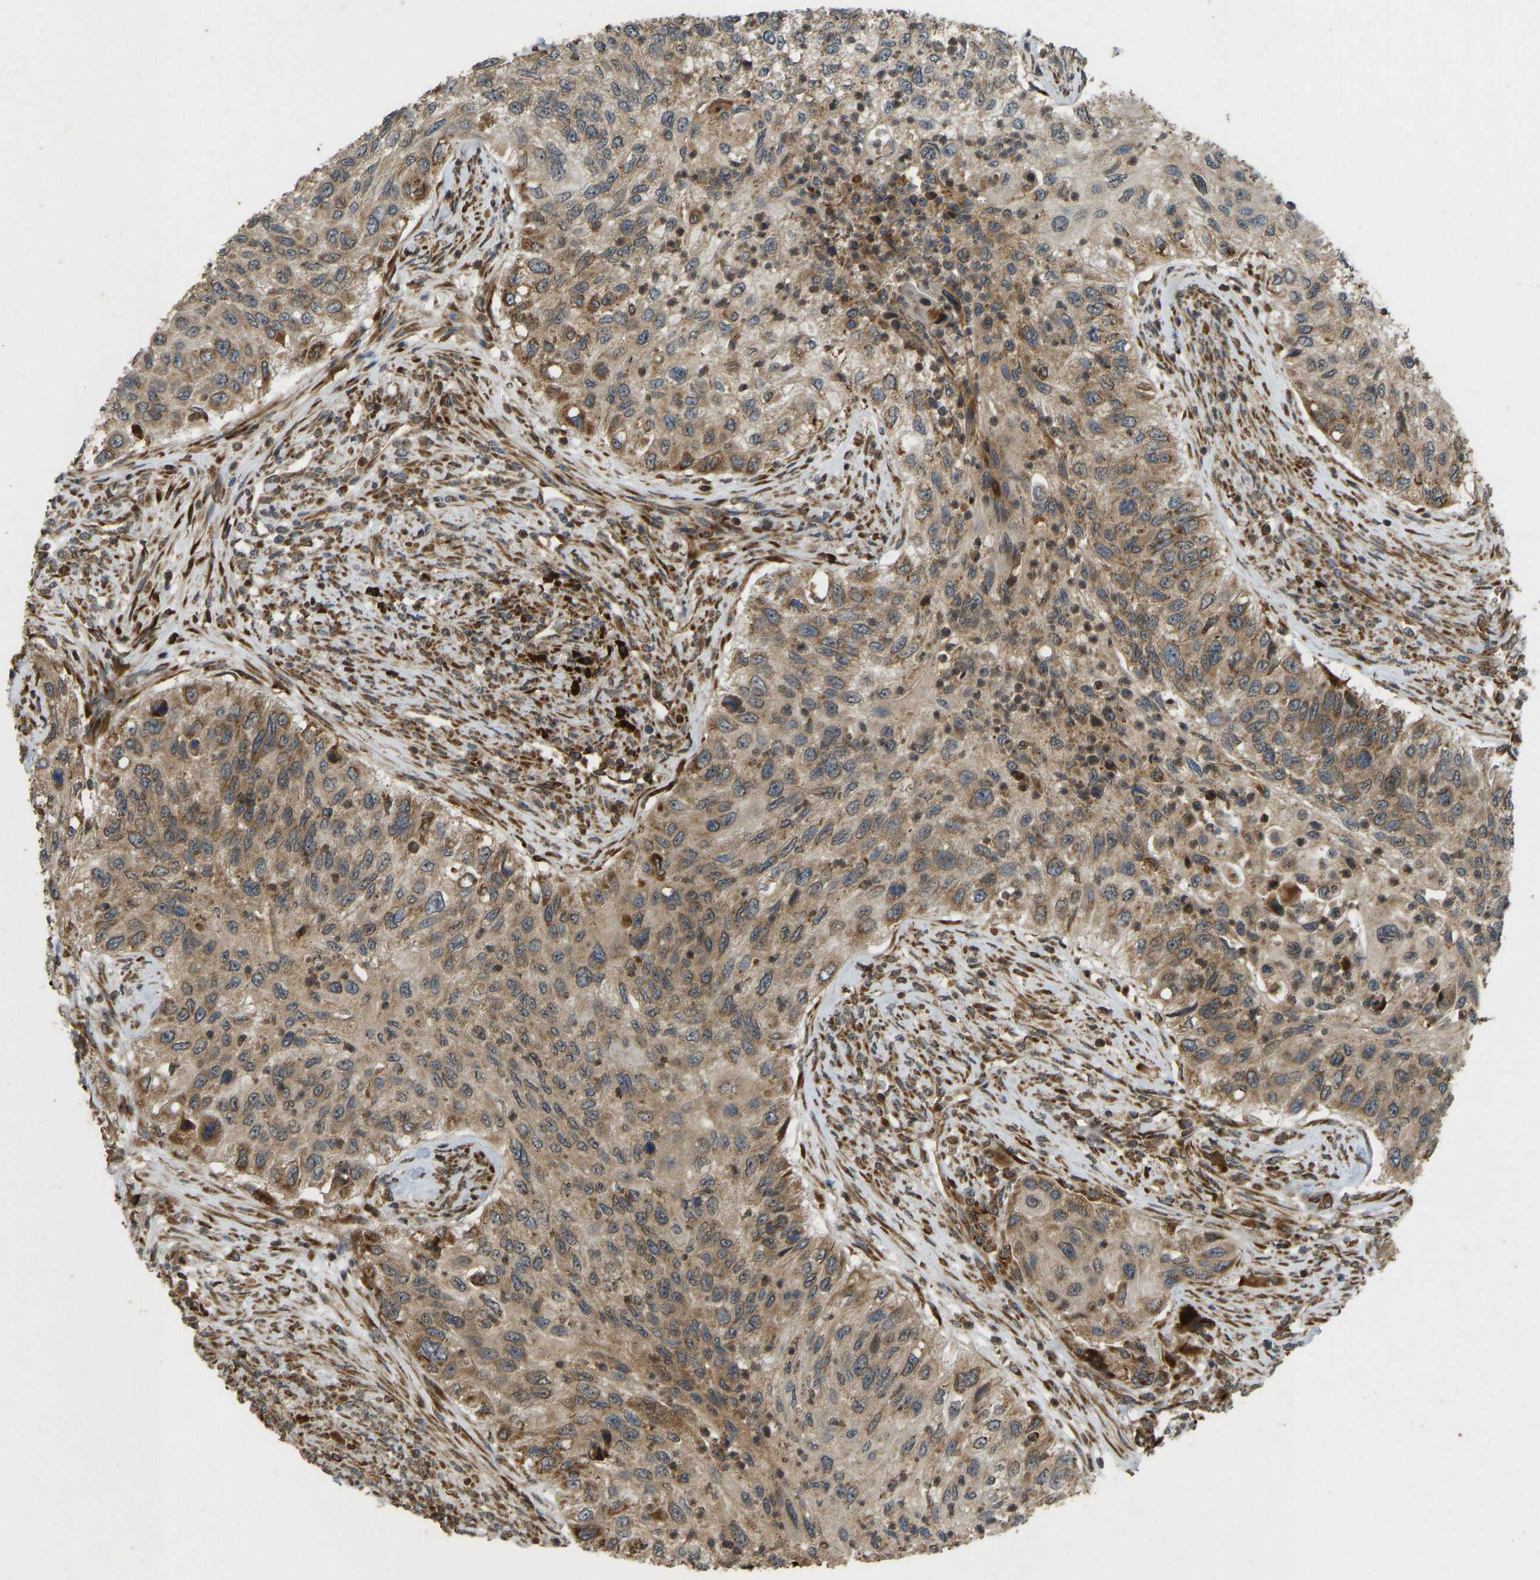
{"staining": {"intensity": "moderate", "quantity": ">75%", "location": "cytoplasmic/membranous"}, "tissue": "urothelial cancer", "cell_type": "Tumor cells", "image_type": "cancer", "snomed": [{"axis": "morphology", "description": "Urothelial carcinoma, High grade"}, {"axis": "topography", "description": "Urinary bladder"}], "caption": "Moderate cytoplasmic/membranous protein positivity is present in about >75% of tumor cells in high-grade urothelial carcinoma.", "gene": "RPN2", "patient": {"sex": "female", "age": 60}}